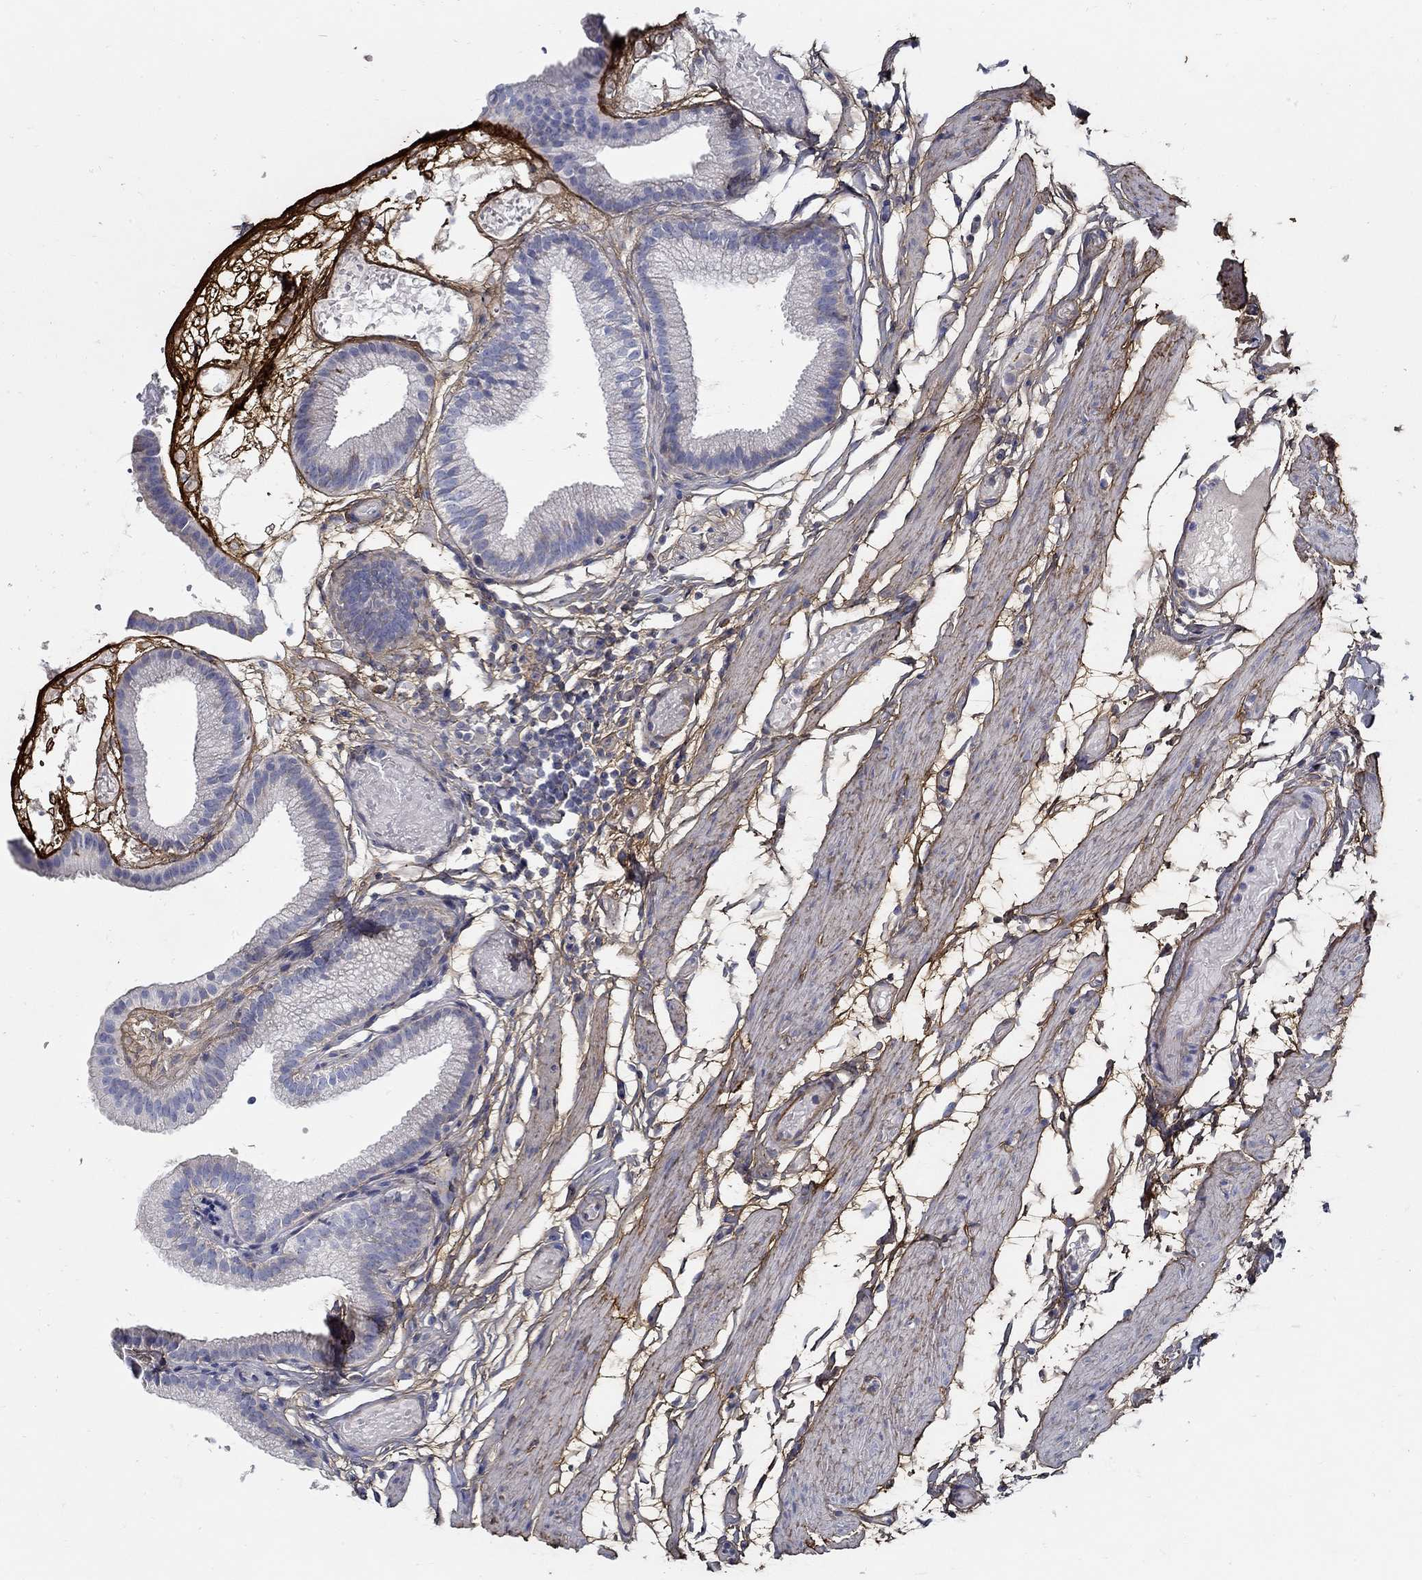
{"staining": {"intensity": "negative", "quantity": "none", "location": "none"}, "tissue": "gallbladder", "cell_type": "Glandular cells", "image_type": "normal", "snomed": [{"axis": "morphology", "description": "Normal tissue, NOS"}, {"axis": "topography", "description": "Gallbladder"}], "caption": "The immunohistochemistry histopathology image has no significant expression in glandular cells of gallbladder.", "gene": "TGFBI", "patient": {"sex": "female", "age": 45}}